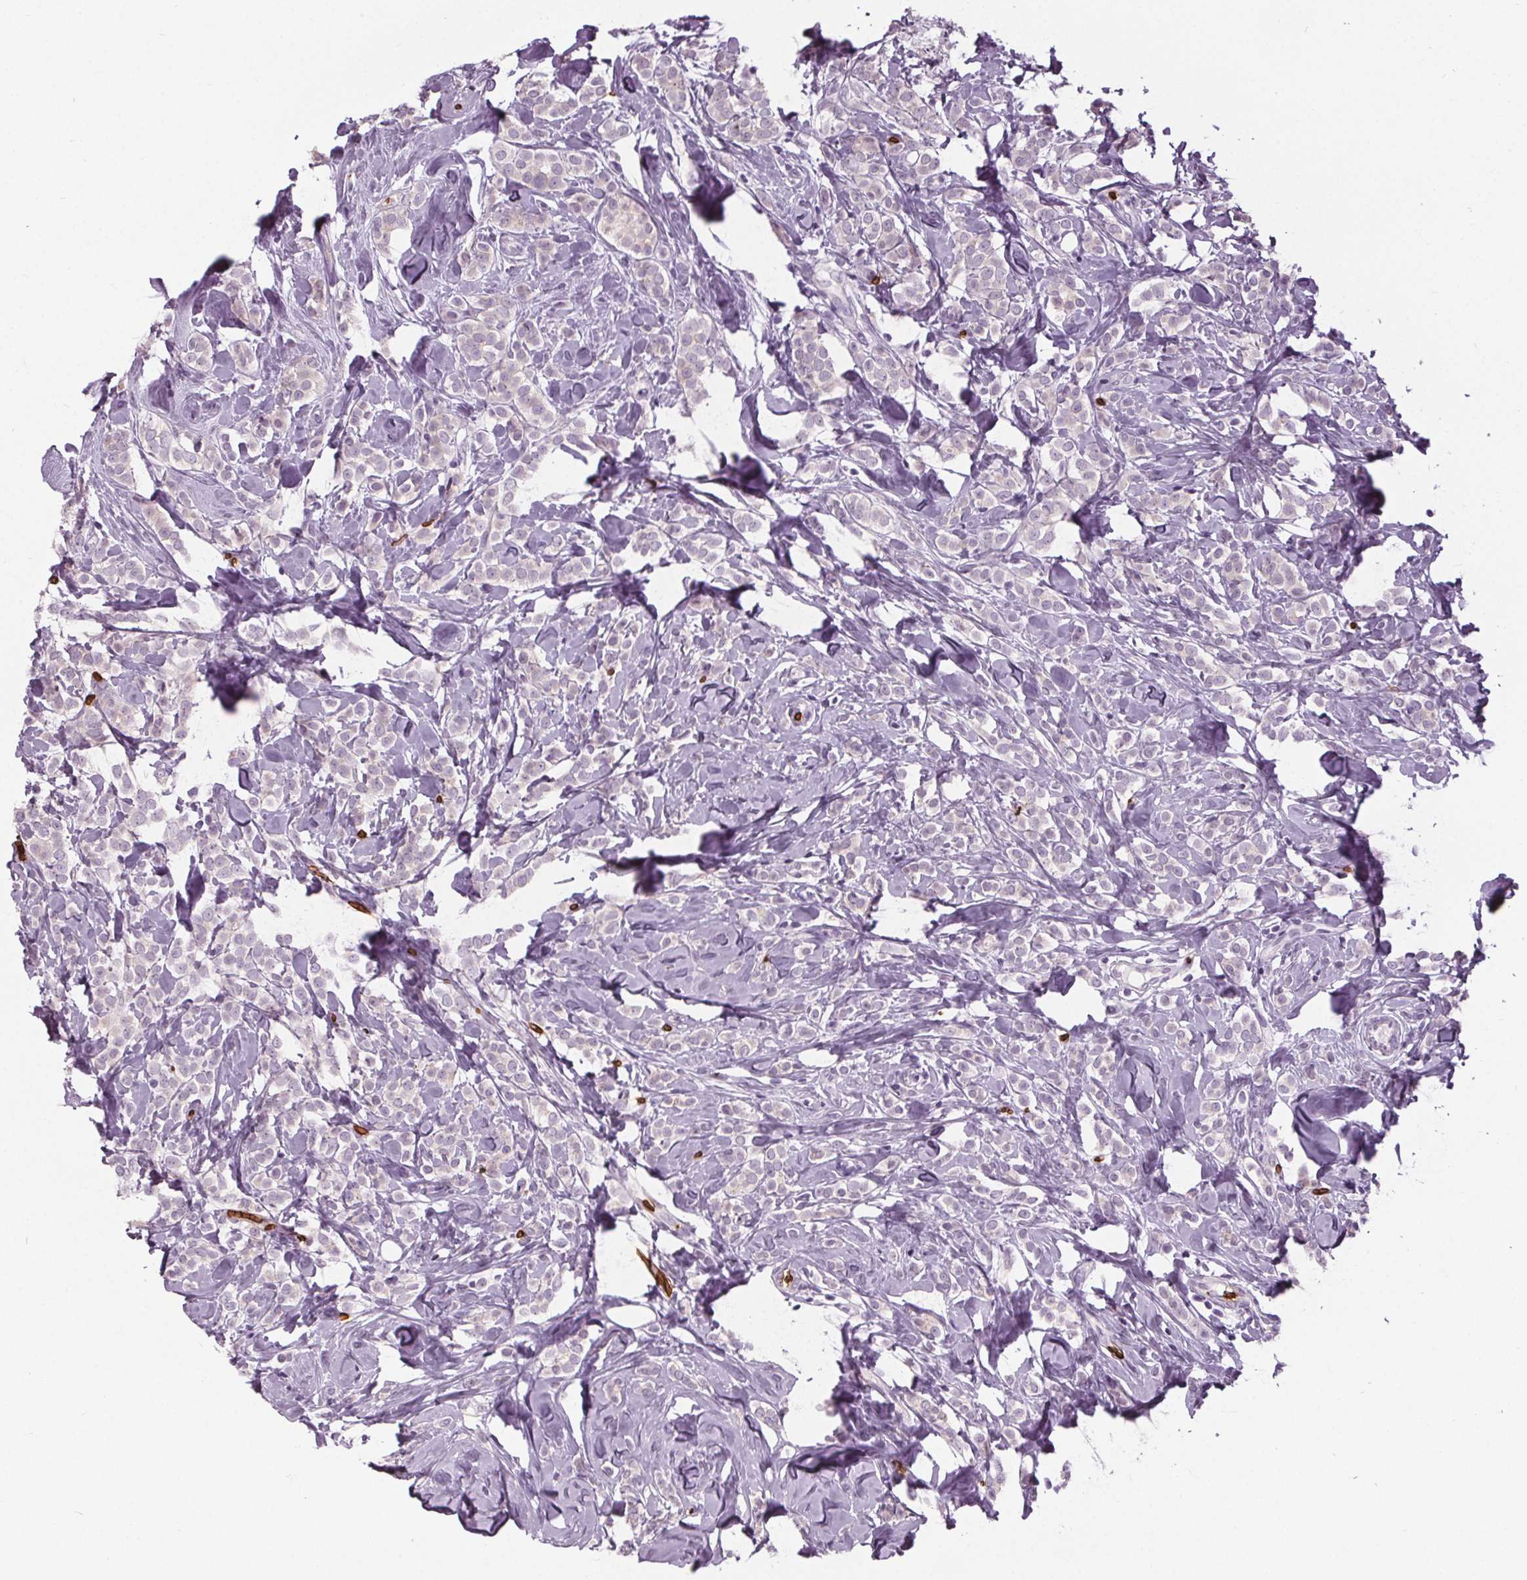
{"staining": {"intensity": "negative", "quantity": "none", "location": "none"}, "tissue": "breast cancer", "cell_type": "Tumor cells", "image_type": "cancer", "snomed": [{"axis": "morphology", "description": "Lobular carcinoma"}, {"axis": "topography", "description": "Breast"}], "caption": "Immunohistochemical staining of breast cancer reveals no significant positivity in tumor cells.", "gene": "SLC4A1", "patient": {"sex": "female", "age": 49}}